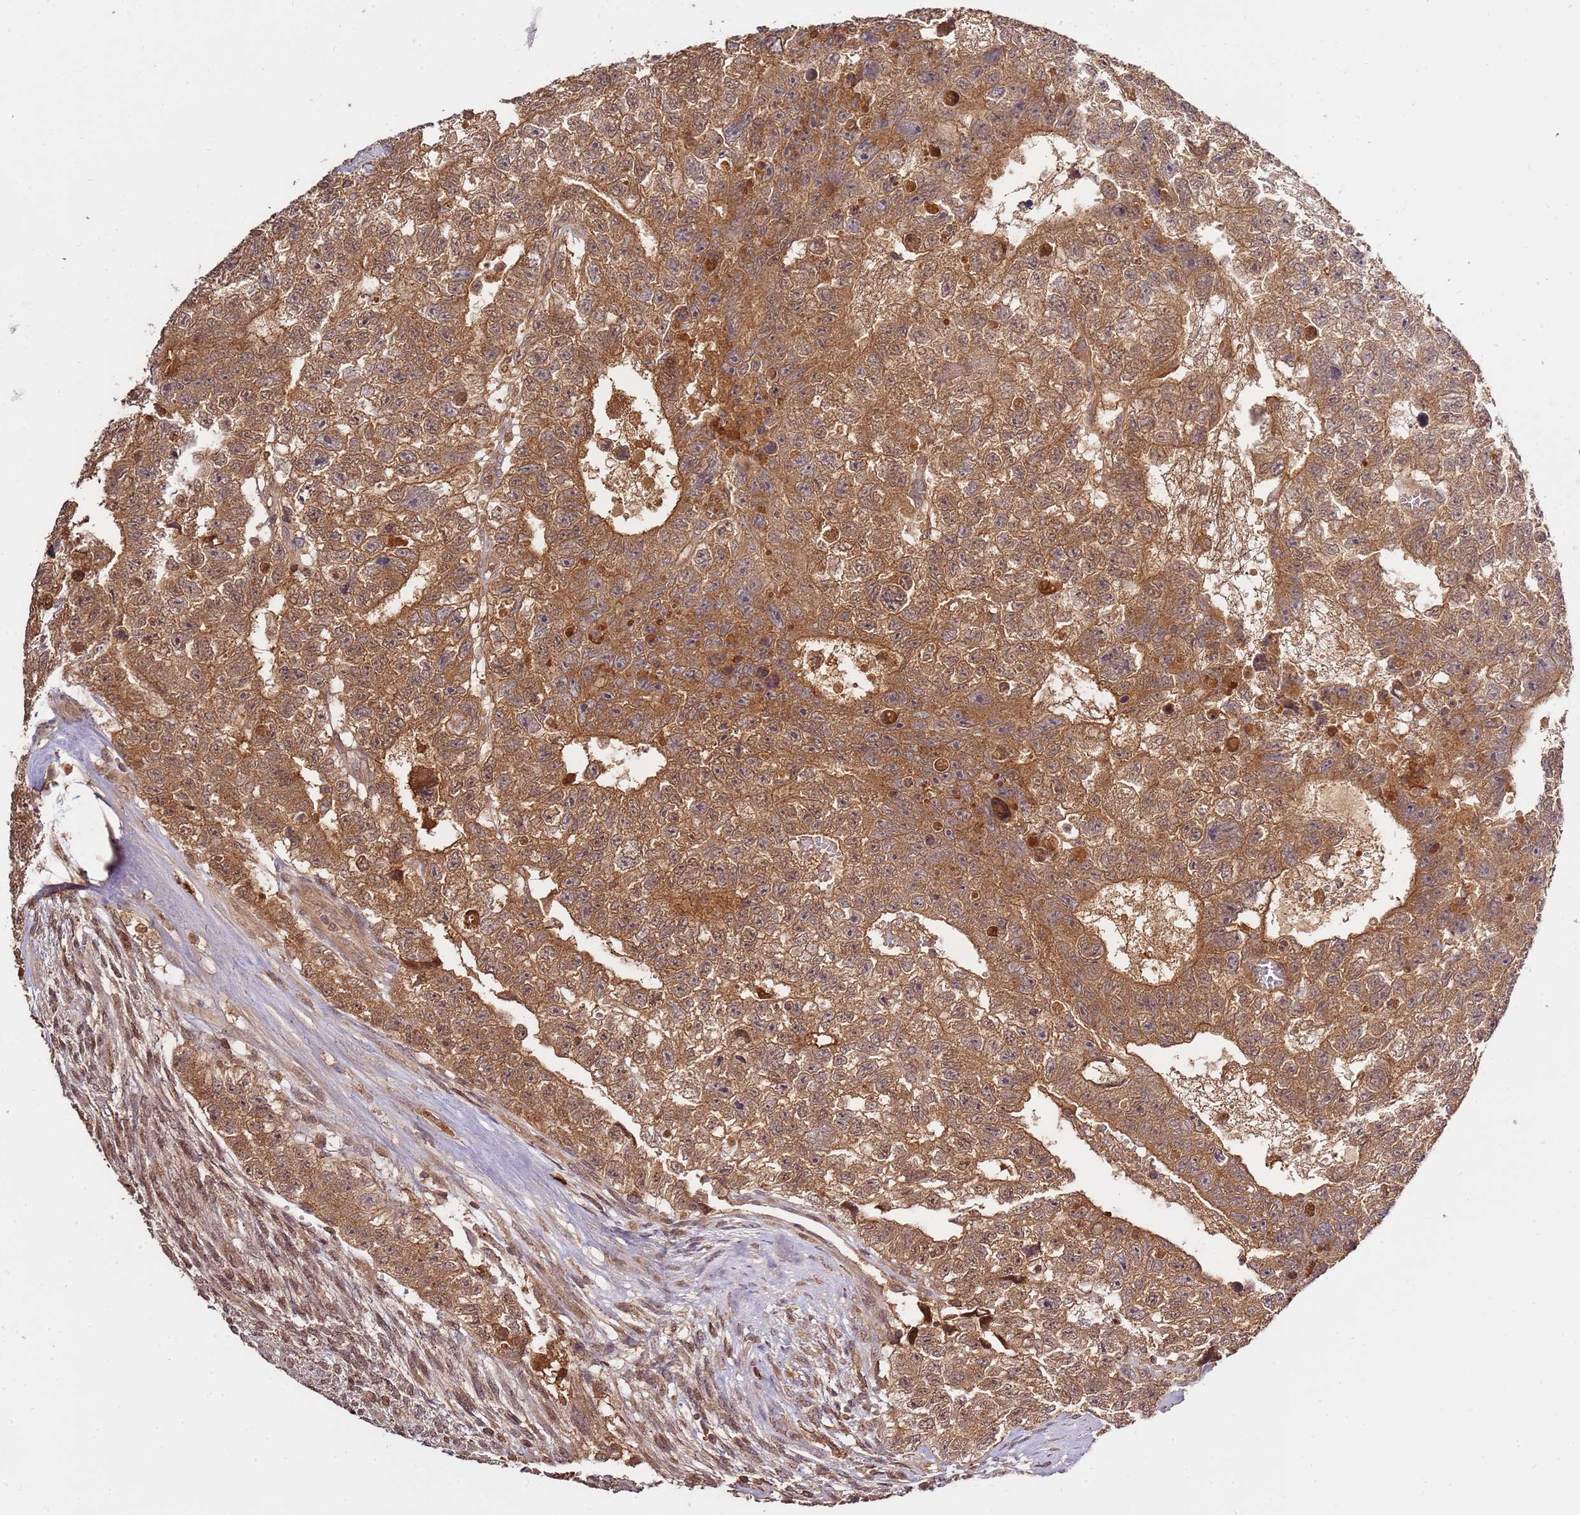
{"staining": {"intensity": "moderate", "quantity": ">75%", "location": "cytoplasmic/membranous"}, "tissue": "testis cancer", "cell_type": "Tumor cells", "image_type": "cancer", "snomed": [{"axis": "morphology", "description": "Carcinoma, Embryonal, NOS"}, {"axis": "topography", "description": "Testis"}], "caption": "An image of embryonal carcinoma (testis) stained for a protein shows moderate cytoplasmic/membranous brown staining in tumor cells.", "gene": "ZNF624", "patient": {"sex": "male", "age": 26}}